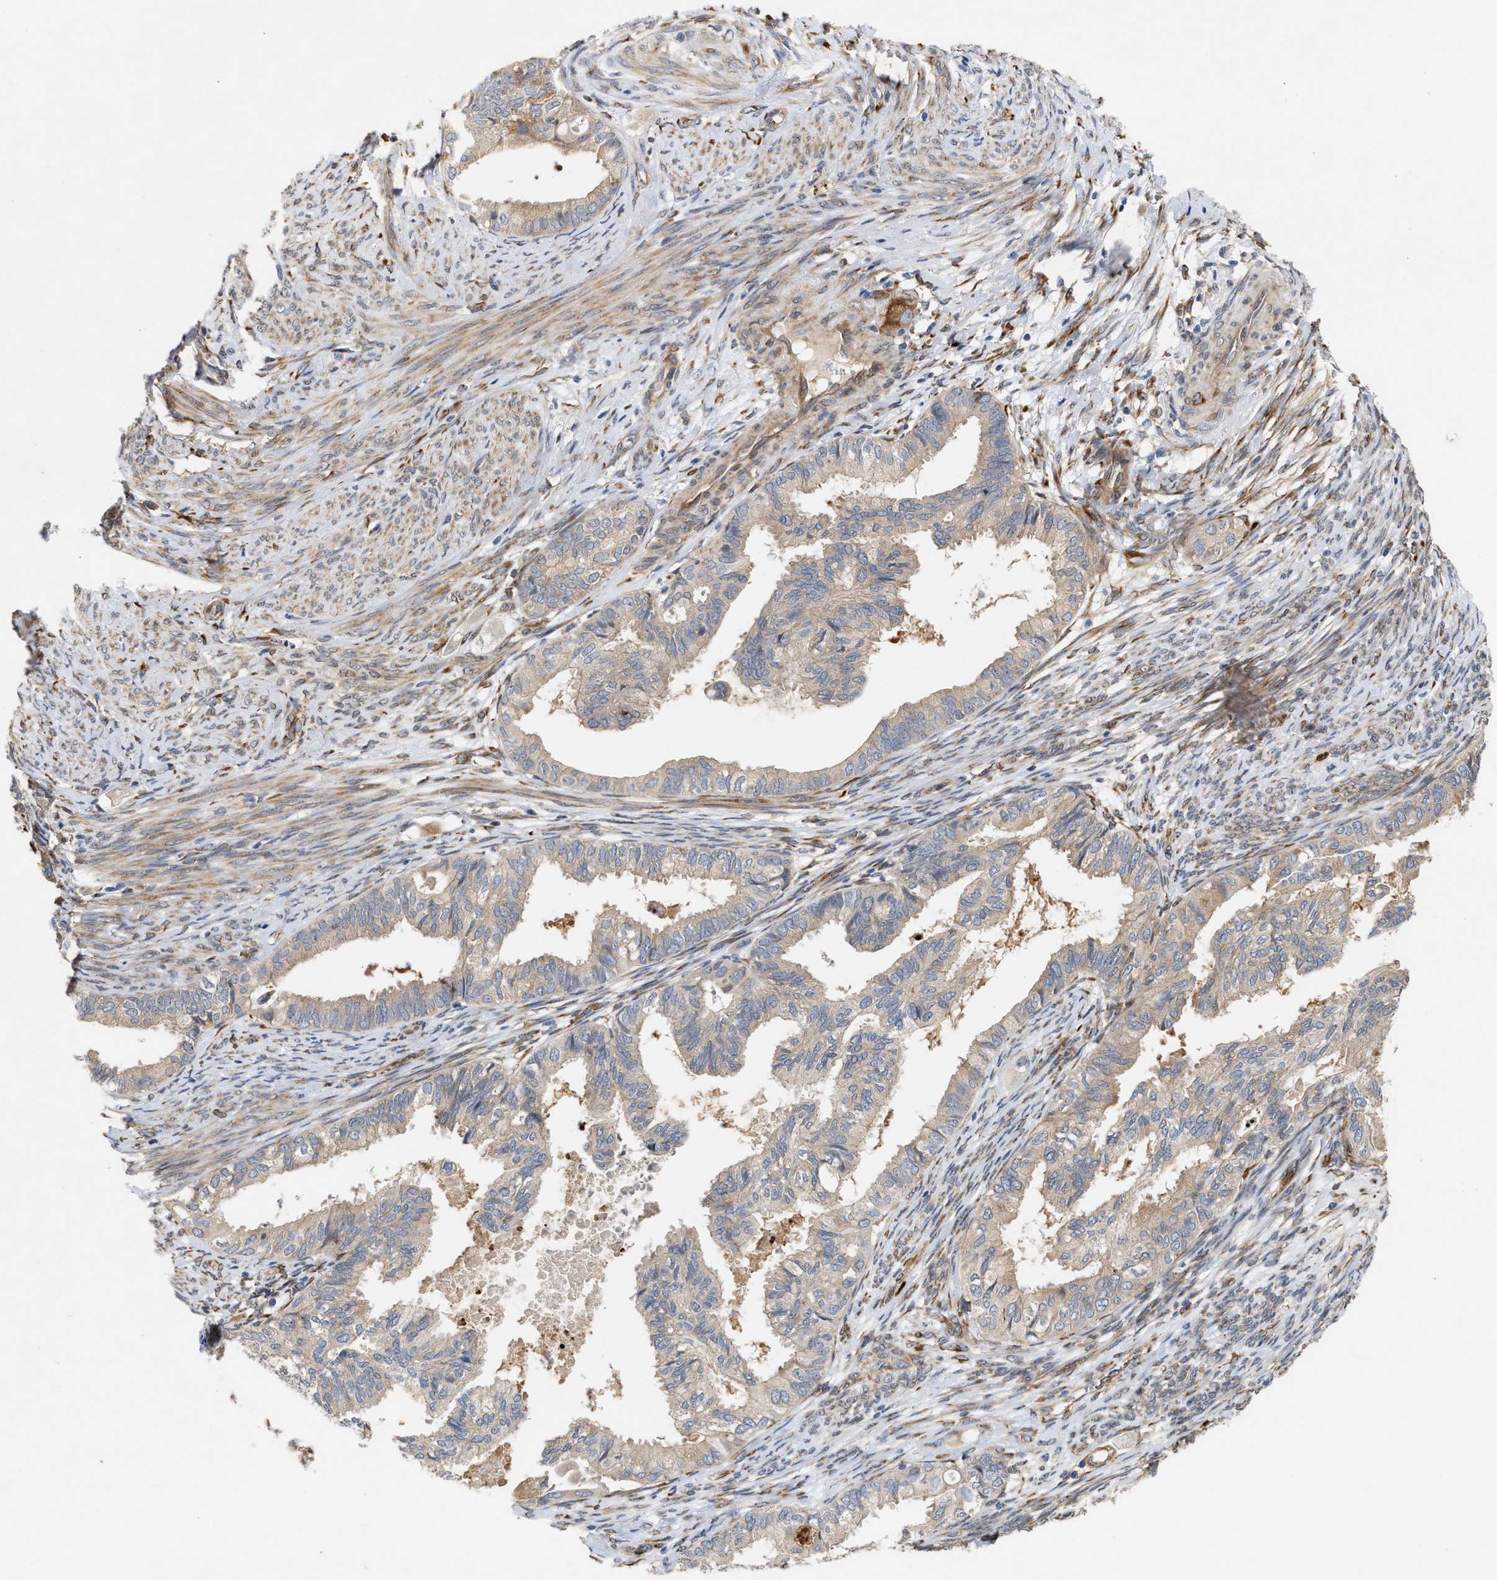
{"staining": {"intensity": "weak", "quantity": "<25%", "location": "cytoplasmic/membranous"}, "tissue": "cervical cancer", "cell_type": "Tumor cells", "image_type": "cancer", "snomed": [{"axis": "morphology", "description": "Normal tissue, NOS"}, {"axis": "morphology", "description": "Adenocarcinoma, NOS"}, {"axis": "topography", "description": "Cervix"}, {"axis": "topography", "description": "Endometrium"}], "caption": "DAB immunohistochemical staining of adenocarcinoma (cervical) displays no significant expression in tumor cells.", "gene": "PLCD1", "patient": {"sex": "female", "age": 86}}